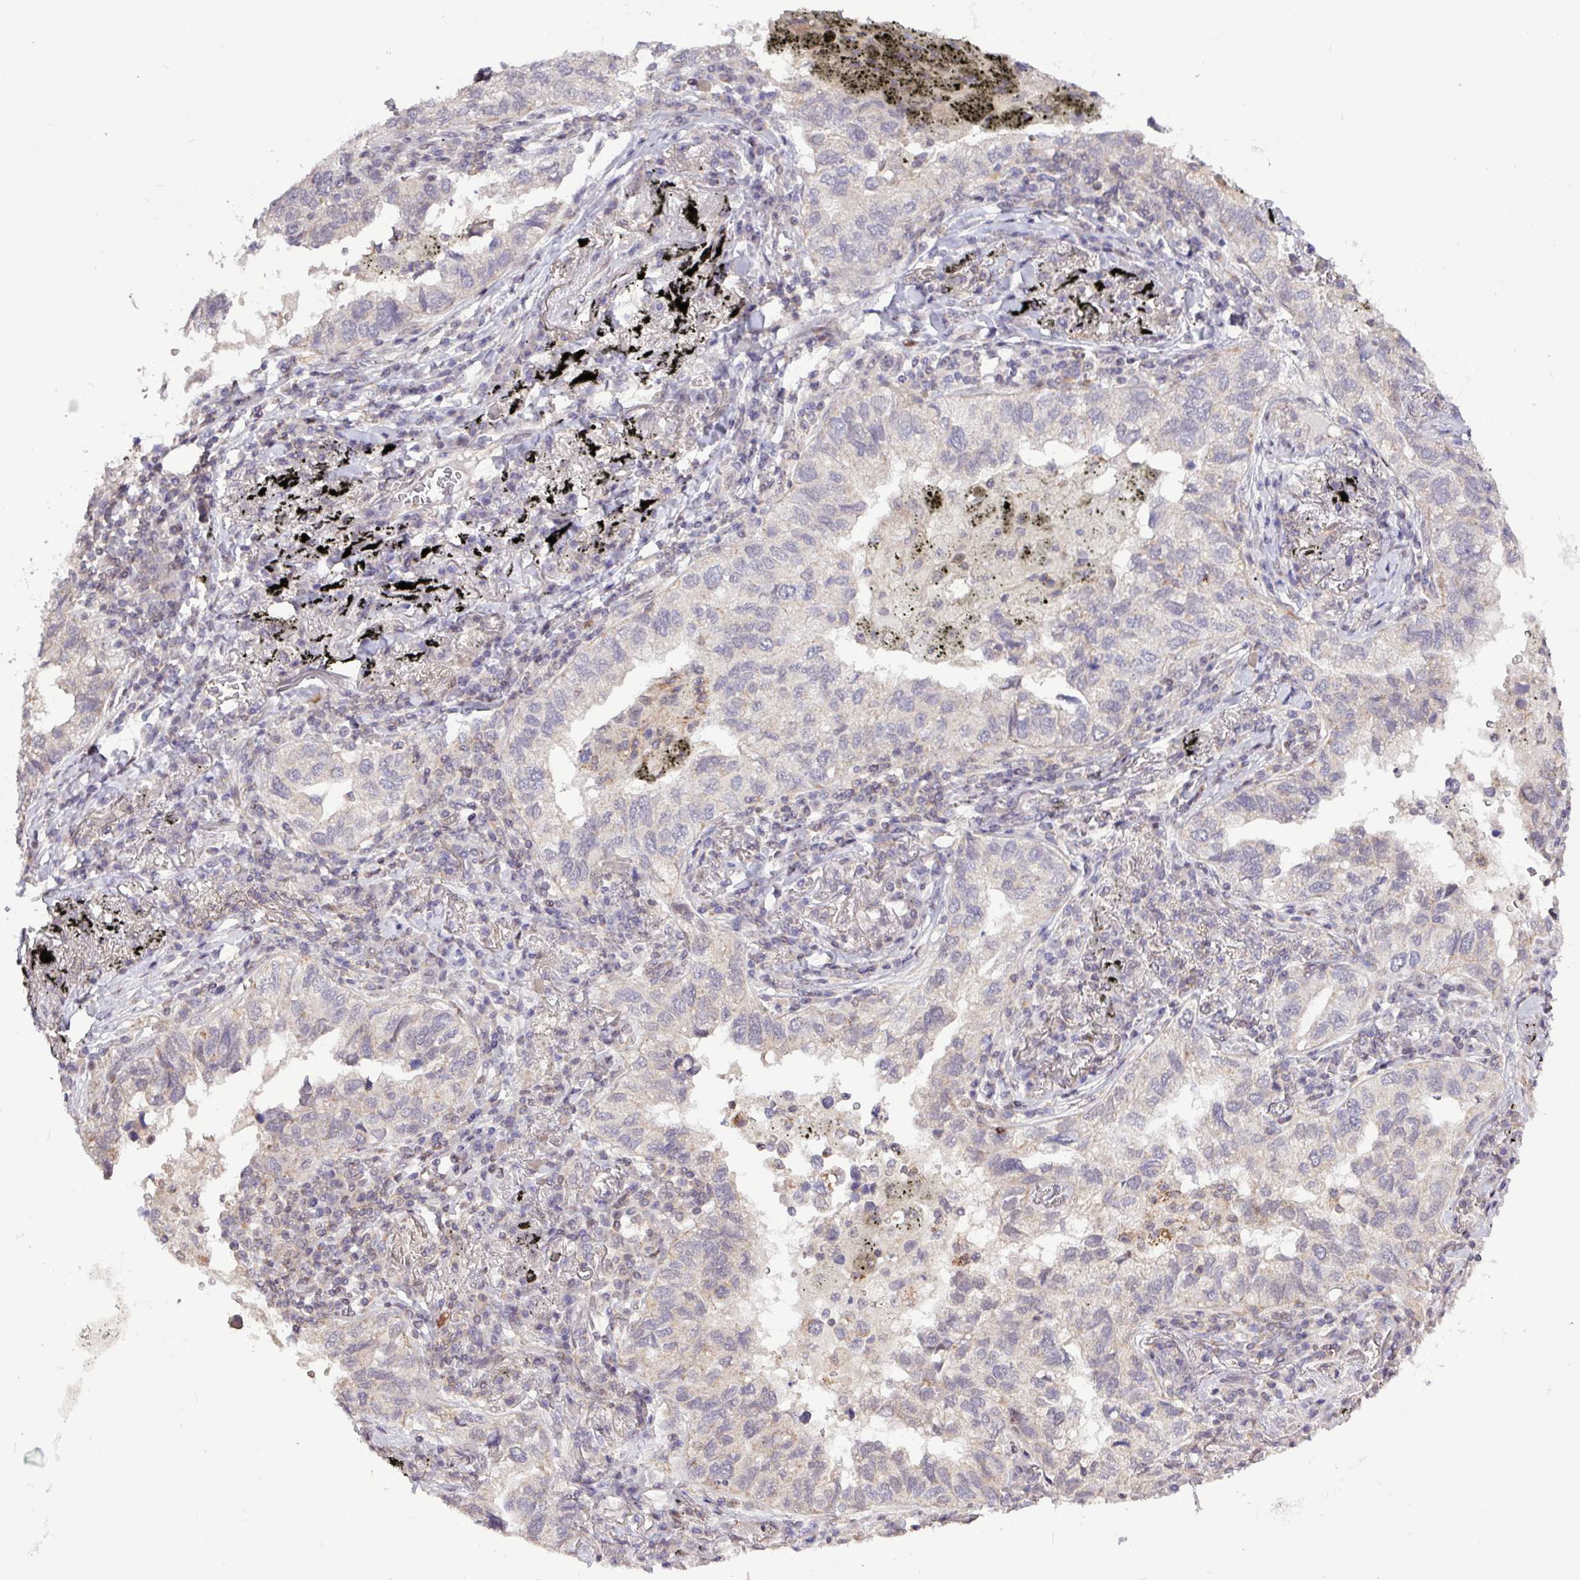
{"staining": {"intensity": "weak", "quantity": "<25%", "location": "cytoplasmic/membranous"}, "tissue": "lung cancer", "cell_type": "Tumor cells", "image_type": "cancer", "snomed": [{"axis": "morphology", "description": "Adenocarcinoma, NOS"}, {"axis": "topography", "description": "Lung"}], "caption": "IHC image of neoplastic tissue: human adenocarcinoma (lung) stained with DAB (3,3'-diaminobenzidine) shows no significant protein expression in tumor cells. (DAB (3,3'-diaminobenzidine) immunohistochemistry visualized using brightfield microscopy, high magnification).", "gene": "RTL3", "patient": {"sex": "male", "age": 65}}